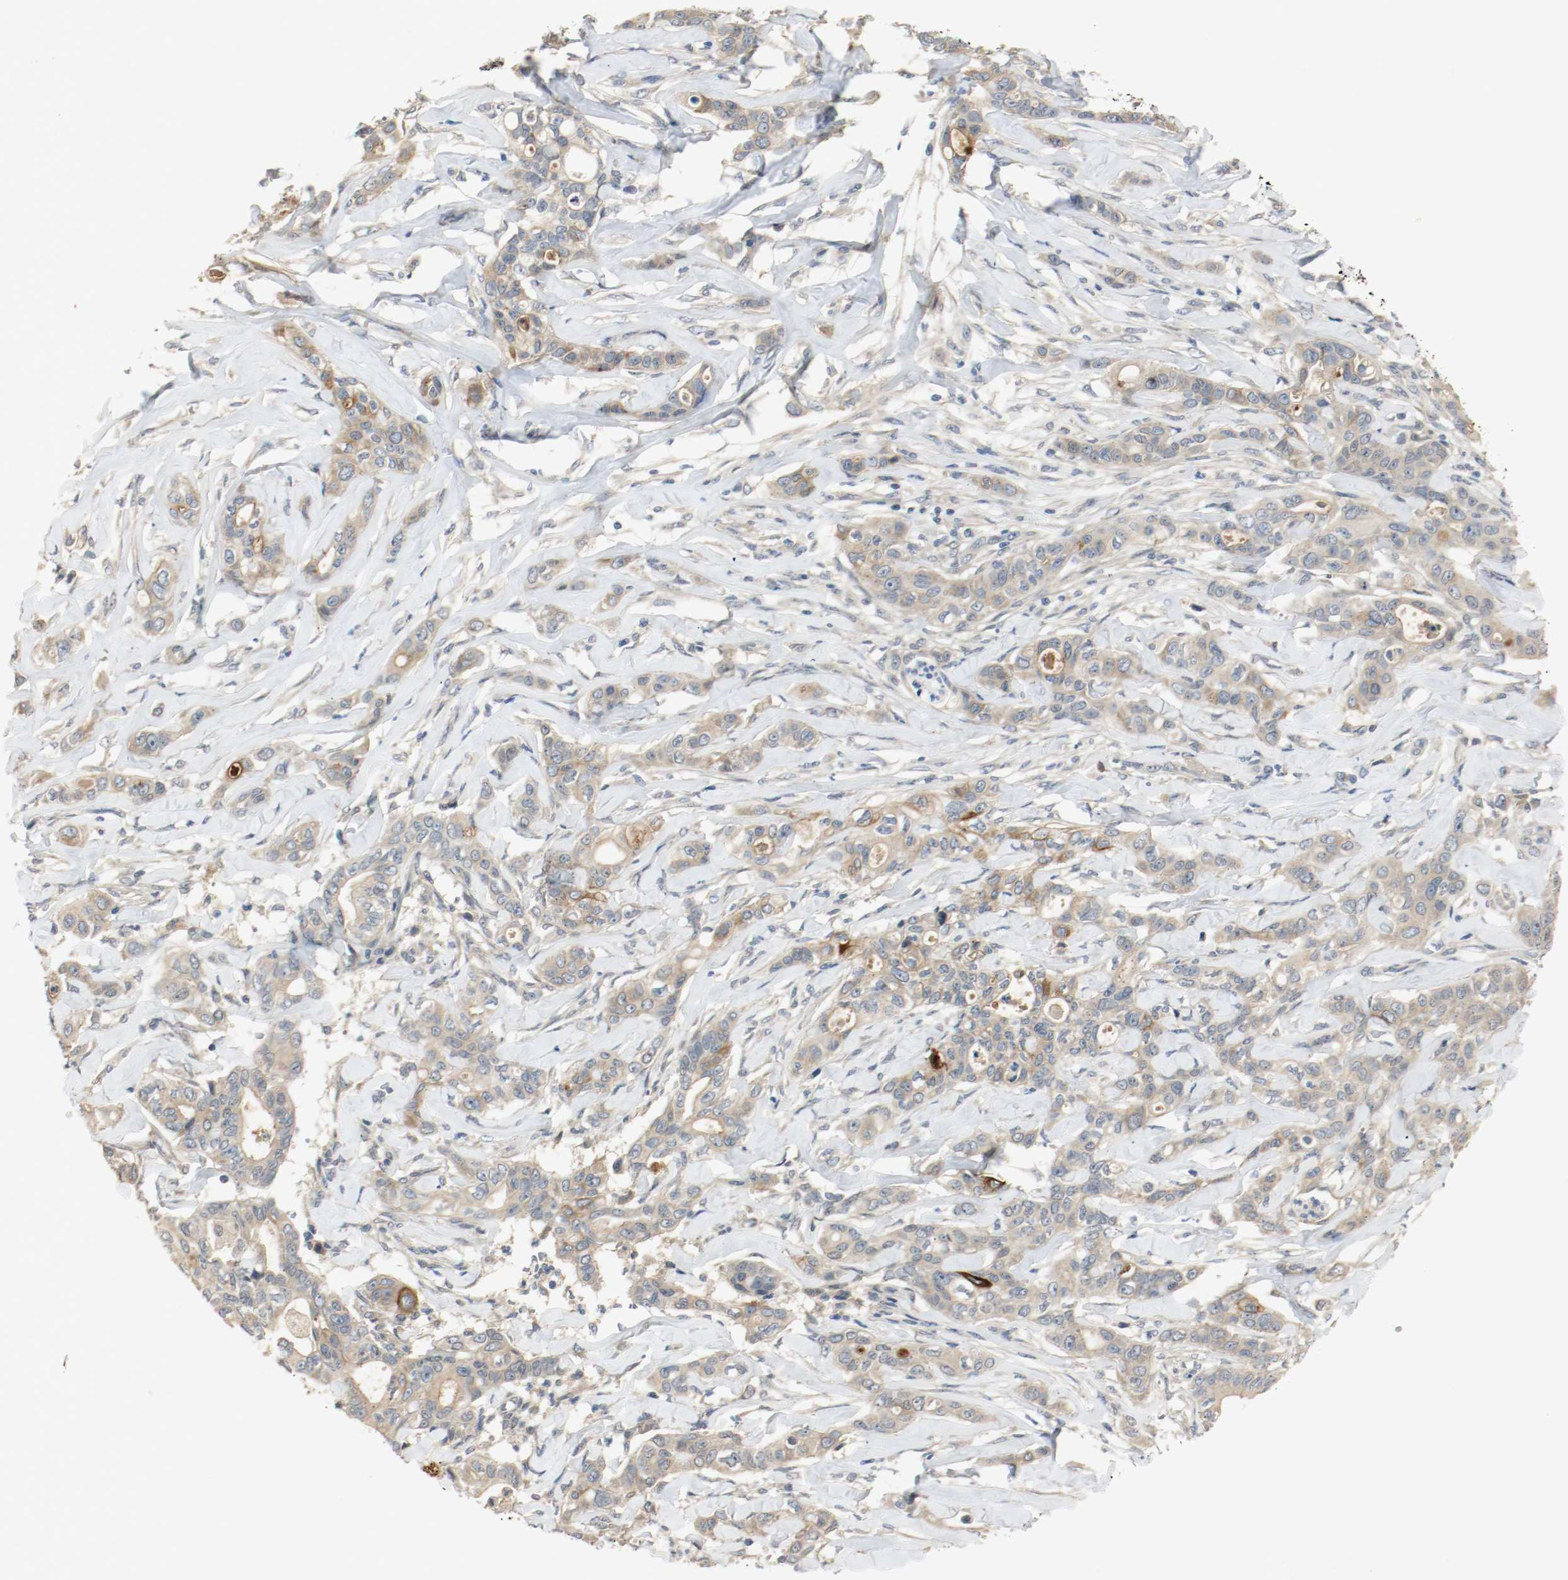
{"staining": {"intensity": "moderate", "quantity": ">75%", "location": "cytoplasmic/membranous"}, "tissue": "liver cancer", "cell_type": "Tumor cells", "image_type": "cancer", "snomed": [{"axis": "morphology", "description": "Cholangiocarcinoma"}, {"axis": "topography", "description": "Liver"}], "caption": "Moderate cytoplasmic/membranous protein expression is identified in approximately >75% of tumor cells in cholangiocarcinoma (liver).", "gene": "MELTF", "patient": {"sex": "female", "age": 67}}